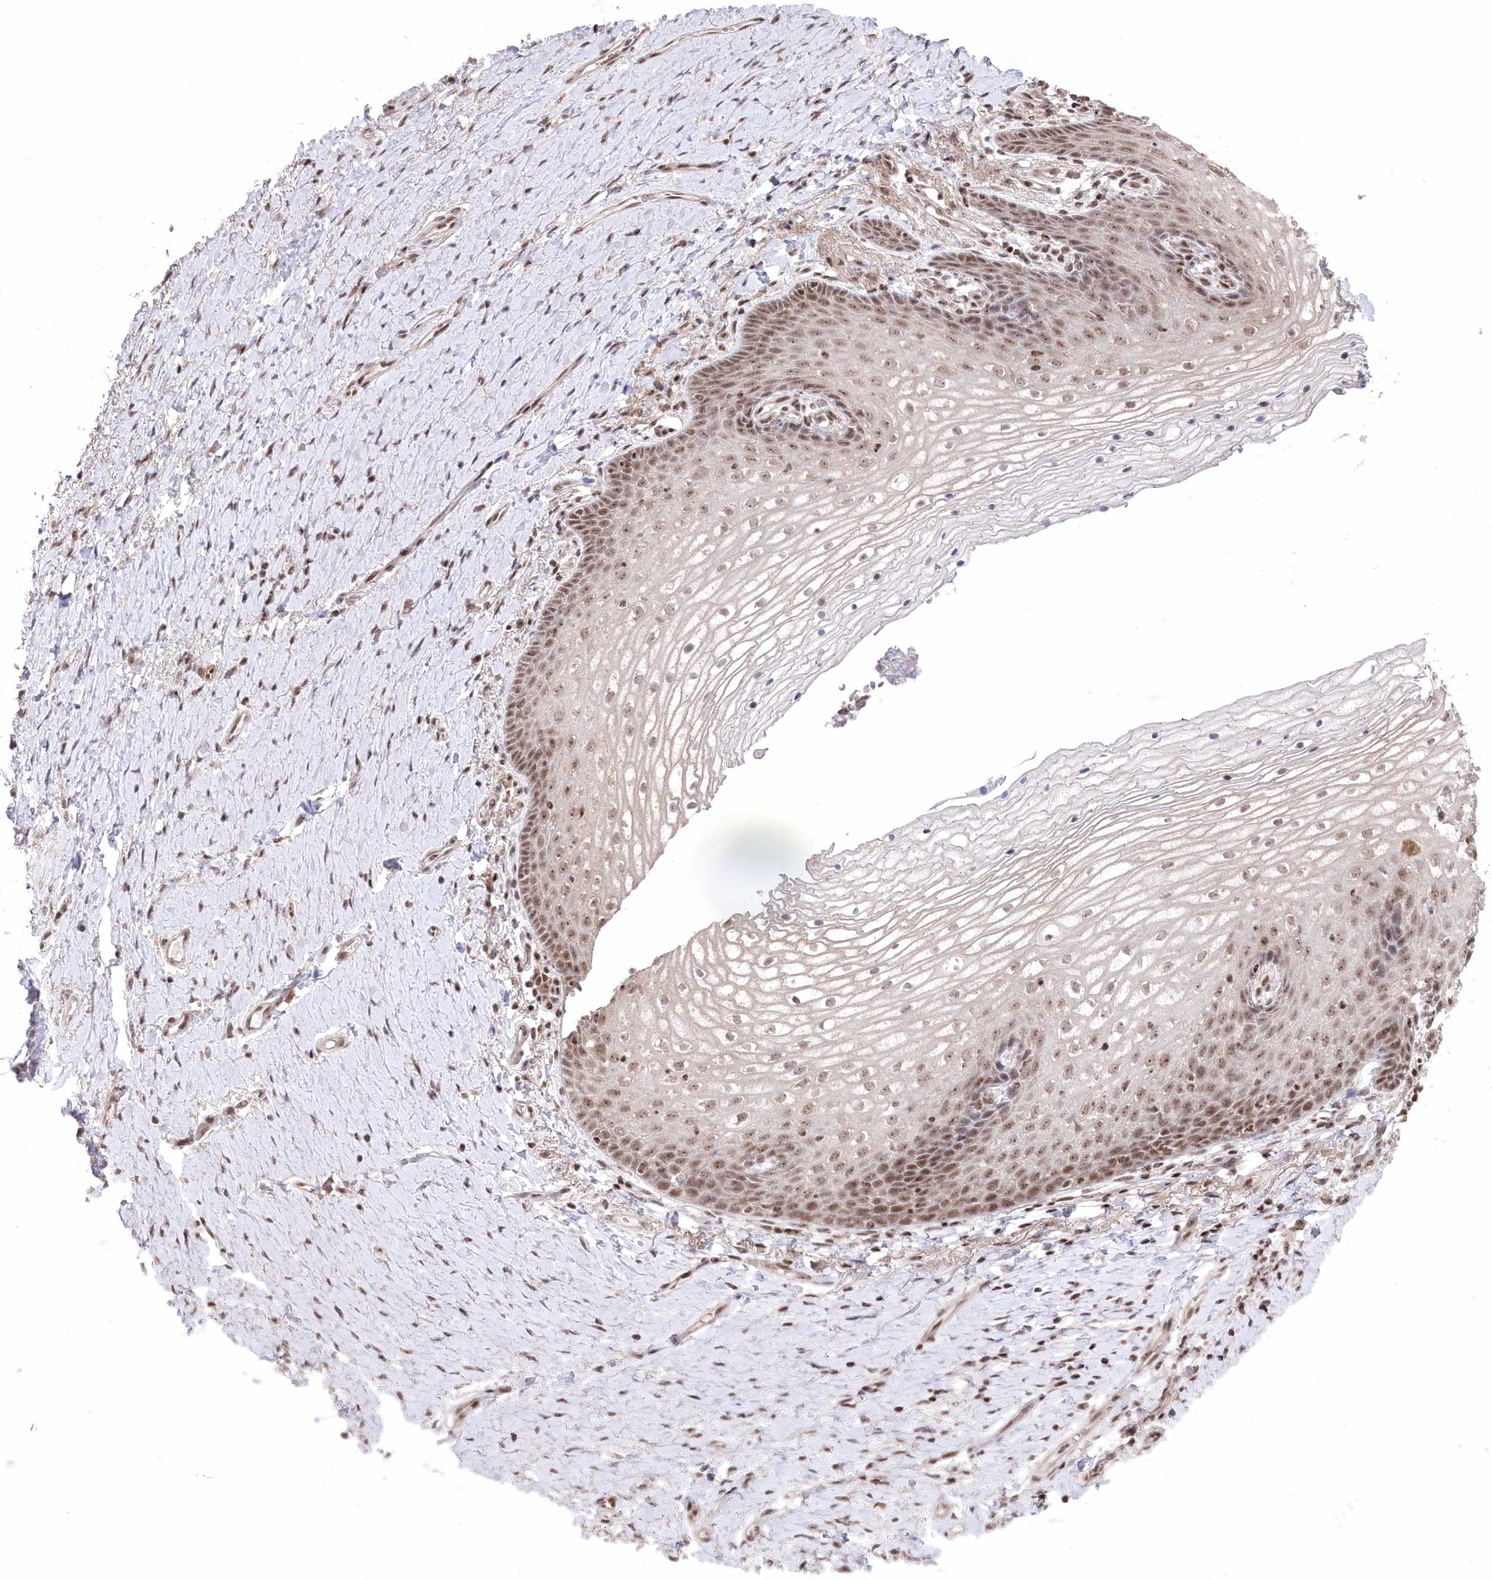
{"staining": {"intensity": "moderate", "quantity": ">75%", "location": "nuclear"}, "tissue": "vagina", "cell_type": "Squamous epithelial cells", "image_type": "normal", "snomed": [{"axis": "morphology", "description": "Normal tissue, NOS"}, {"axis": "topography", "description": "Vagina"}], "caption": "A high-resolution image shows IHC staining of normal vagina, which demonstrates moderate nuclear staining in about >75% of squamous epithelial cells.", "gene": "CGGBP1", "patient": {"sex": "female", "age": 60}}